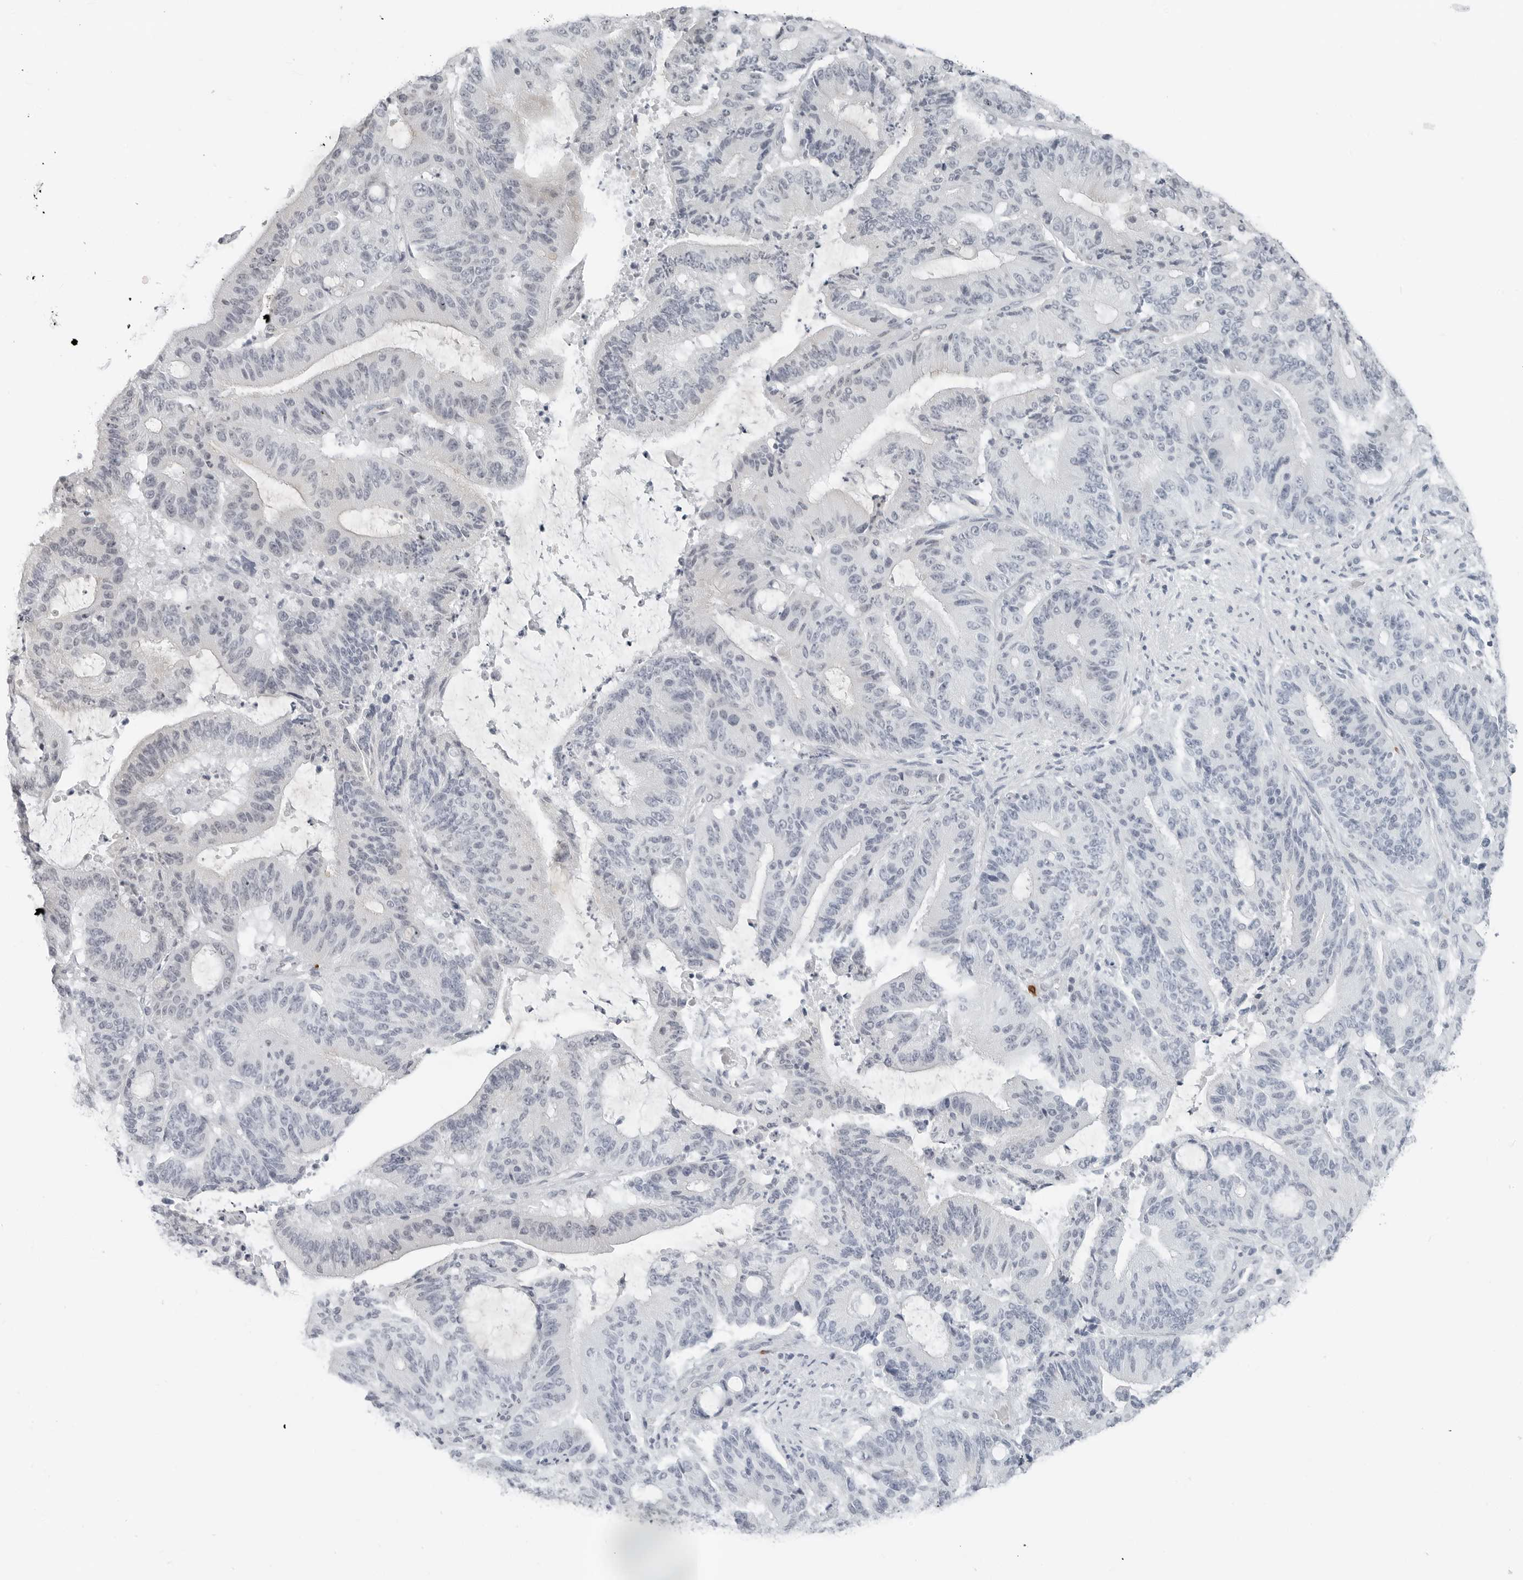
{"staining": {"intensity": "negative", "quantity": "none", "location": "none"}, "tissue": "liver cancer", "cell_type": "Tumor cells", "image_type": "cancer", "snomed": [{"axis": "morphology", "description": "Normal tissue, NOS"}, {"axis": "morphology", "description": "Cholangiocarcinoma"}, {"axis": "topography", "description": "Liver"}, {"axis": "topography", "description": "Peripheral nerve tissue"}], "caption": "High magnification brightfield microscopy of liver cancer stained with DAB (3,3'-diaminobenzidine) (brown) and counterstained with hematoxylin (blue): tumor cells show no significant positivity.", "gene": "XIRP1", "patient": {"sex": "female", "age": 73}}